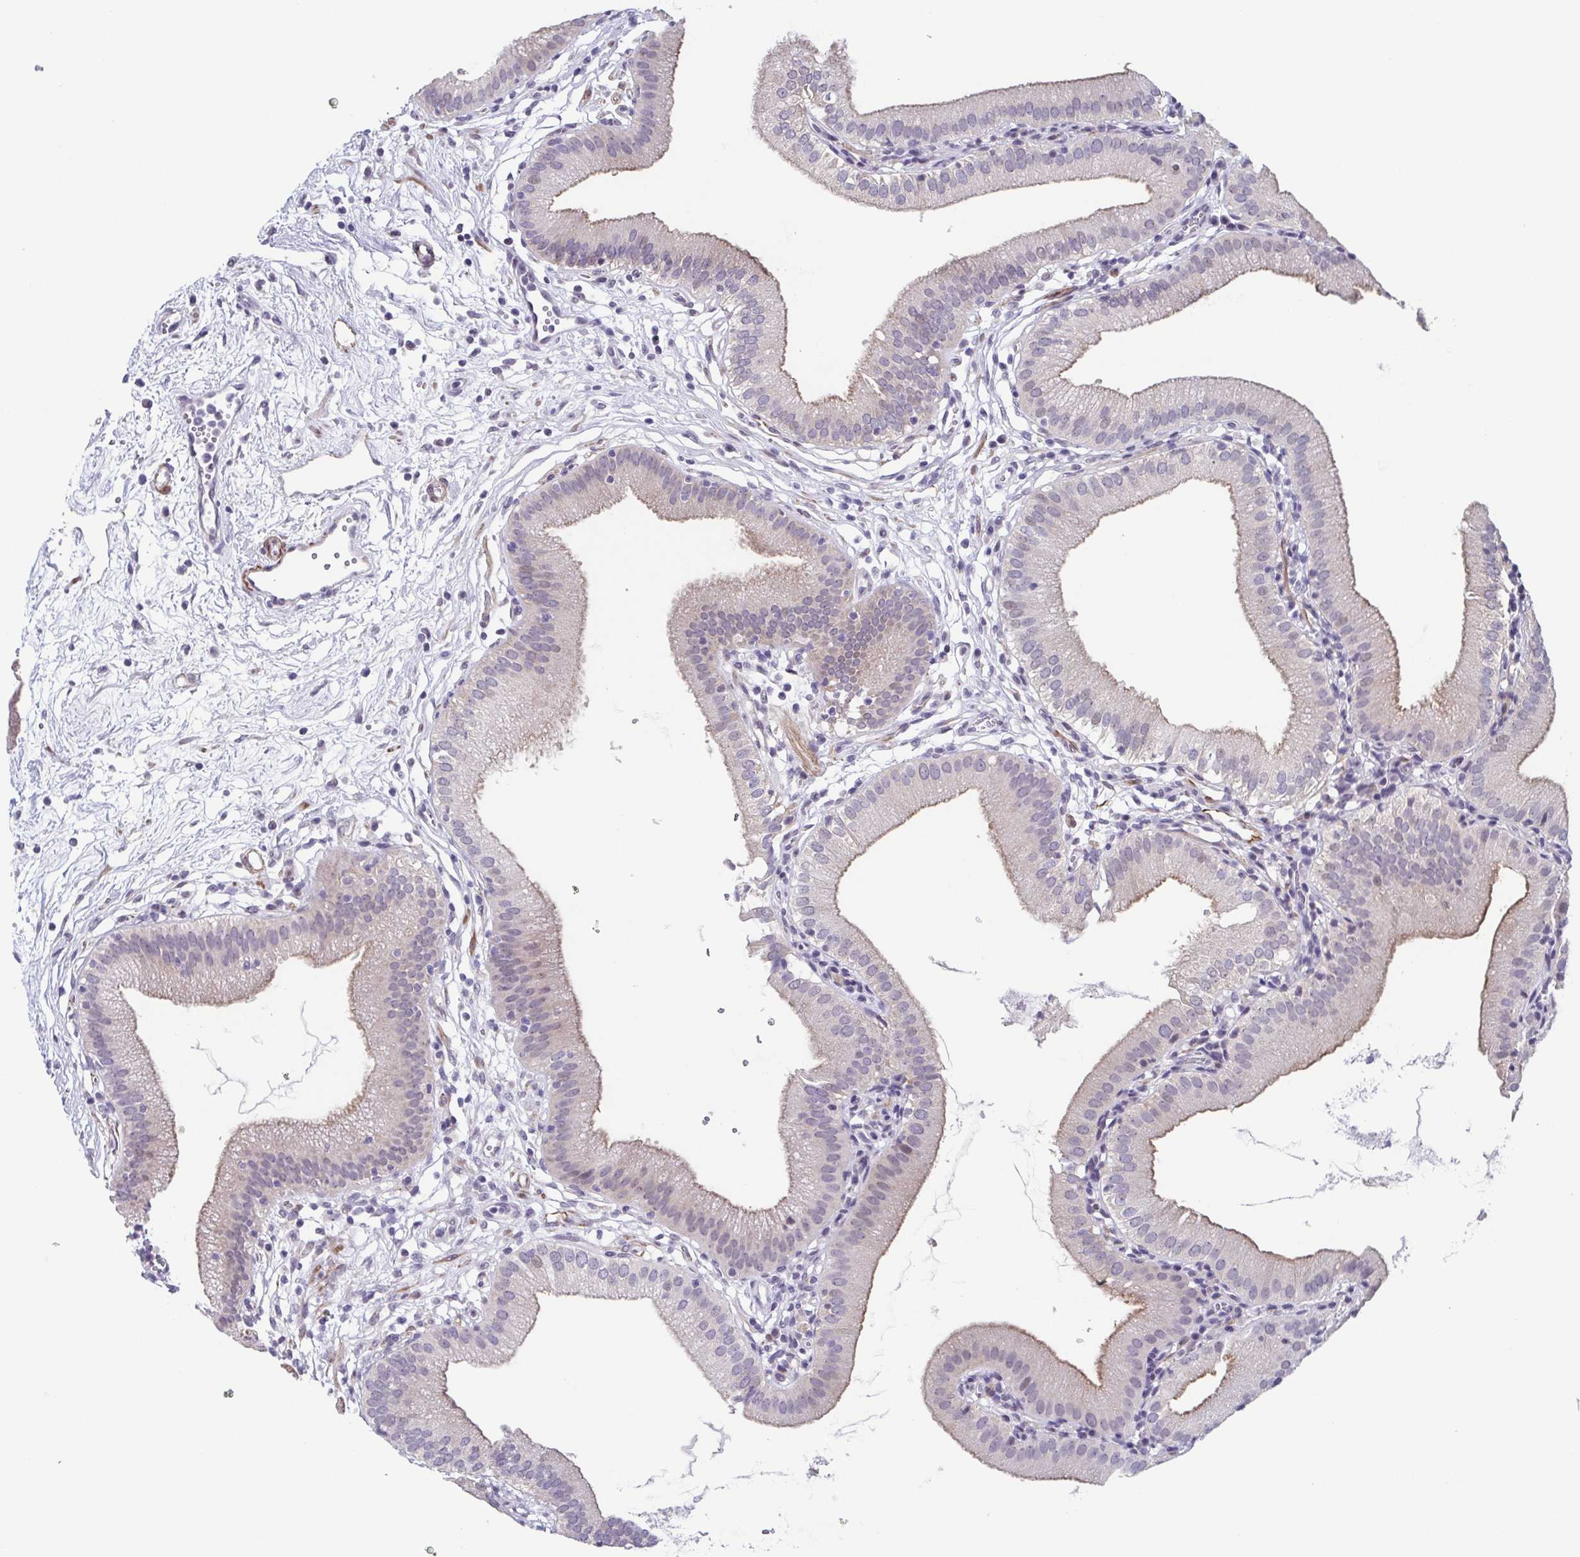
{"staining": {"intensity": "weak", "quantity": "<25%", "location": "cytoplasmic/membranous"}, "tissue": "gallbladder", "cell_type": "Glandular cells", "image_type": "normal", "snomed": [{"axis": "morphology", "description": "Normal tissue, NOS"}, {"axis": "topography", "description": "Gallbladder"}], "caption": "High power microscopy image of an IHC micrograph of unremarkable gallbladder, revealing no significant expression in glandular cells. (Brightfield microscopy of DAB immunohistochemistry at high magnification).", "gene": "TMEM92", "patient": {"sex": "female", "age": 65}}